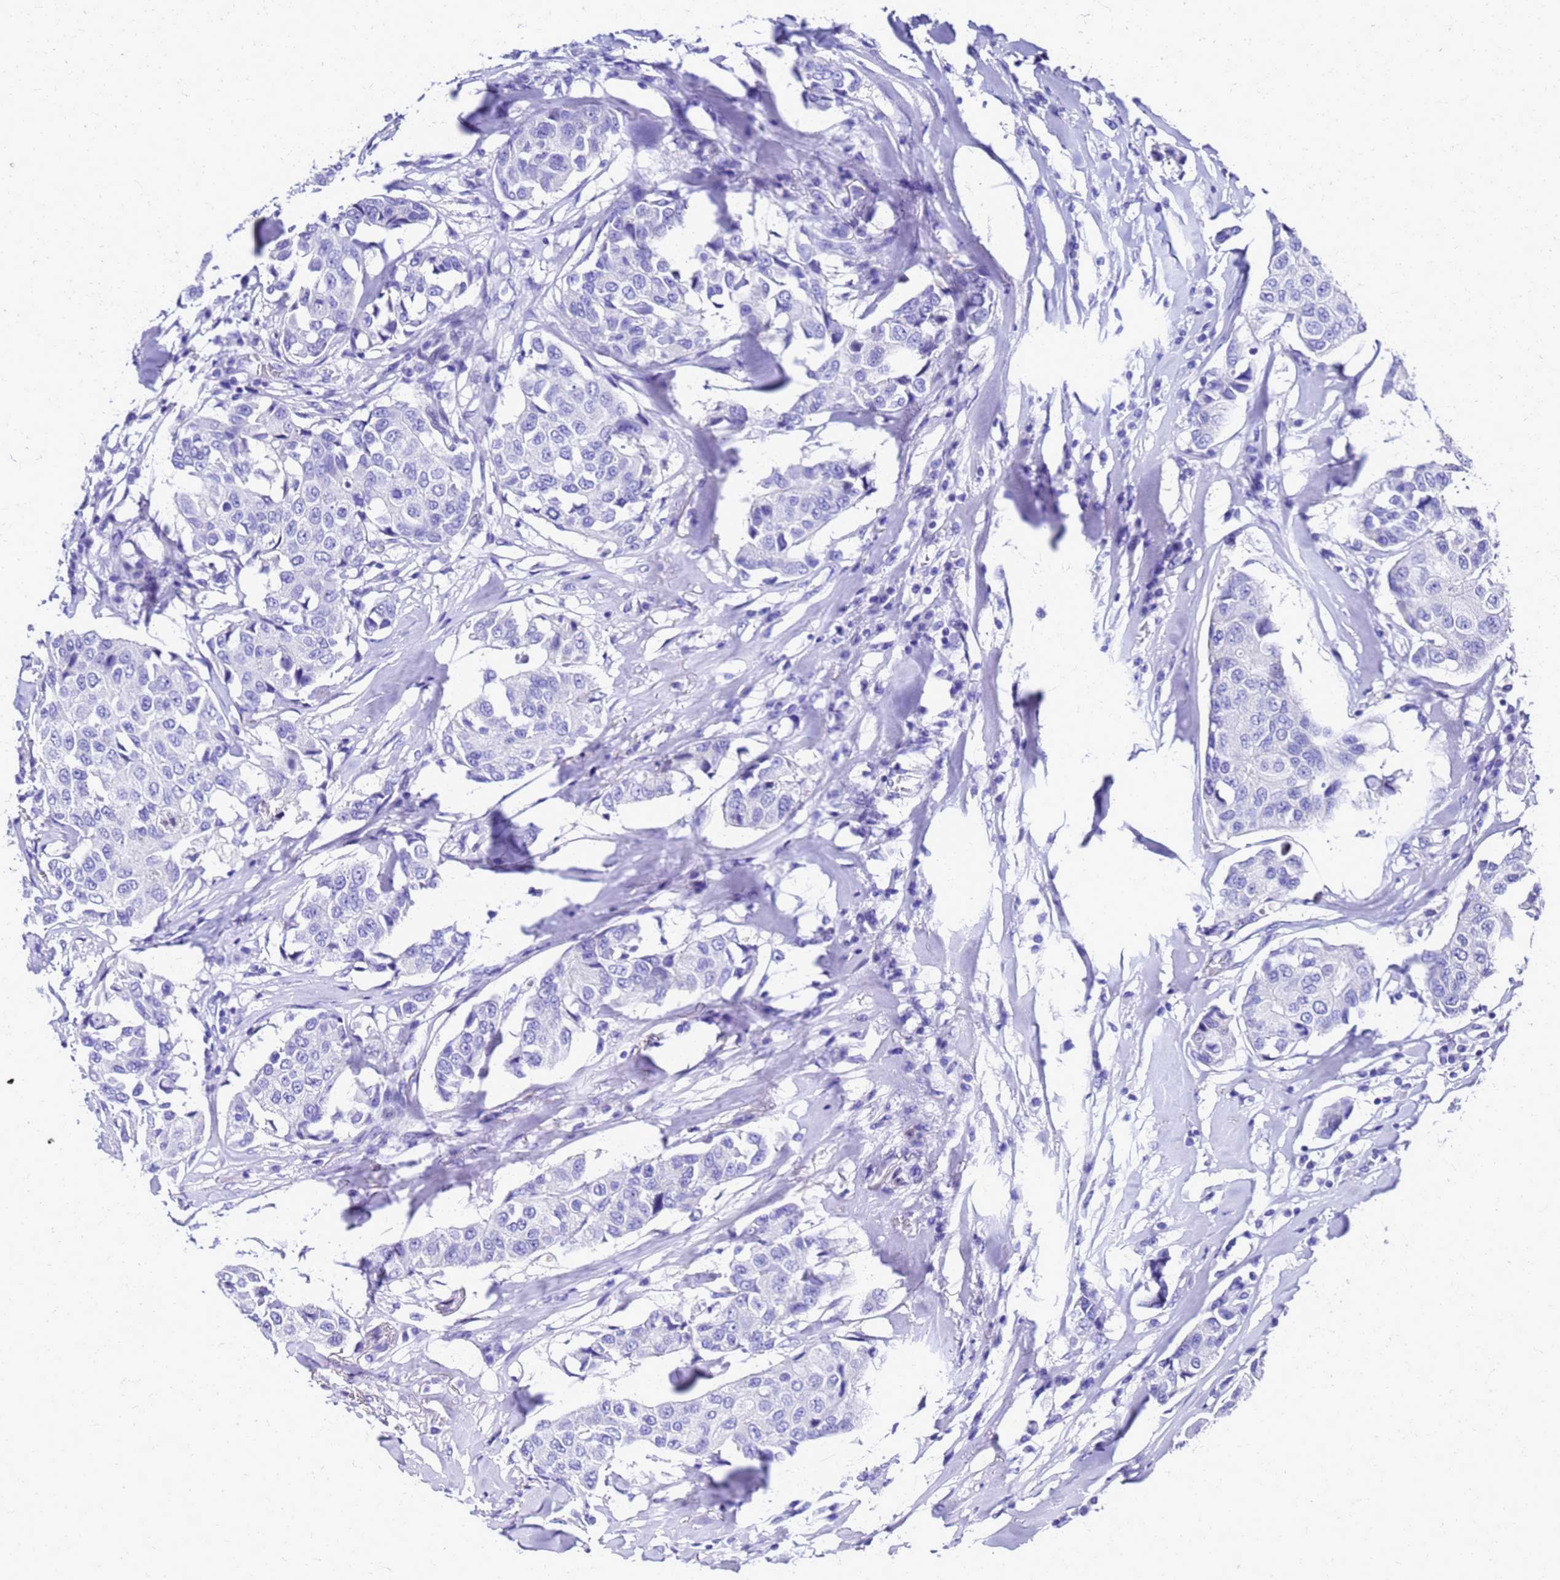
{"staining": {"intensity": "negative", "quantity": "none", "location": "none"}, "tissue": "breast cancer", "cell_type": "Tumor cells", "image_type": "cancer", "snomed": [{"axis": "morphology", "description": "Duct carcinoma"}, {"axis": "topography", "description": "Breast"}], "caption": "This is a photomicrograph of immunohistochemistry staining of infiltrating ductal carcinoma (breast), which shows no staining in tumor cells. Brightfield microscopy of immunohistochemistry stained with DAB (brown) and hematoxylin (blue), captured at high magnification.", "gene": "SMIM21", "patient": {"sex": "female", "age": 80}}